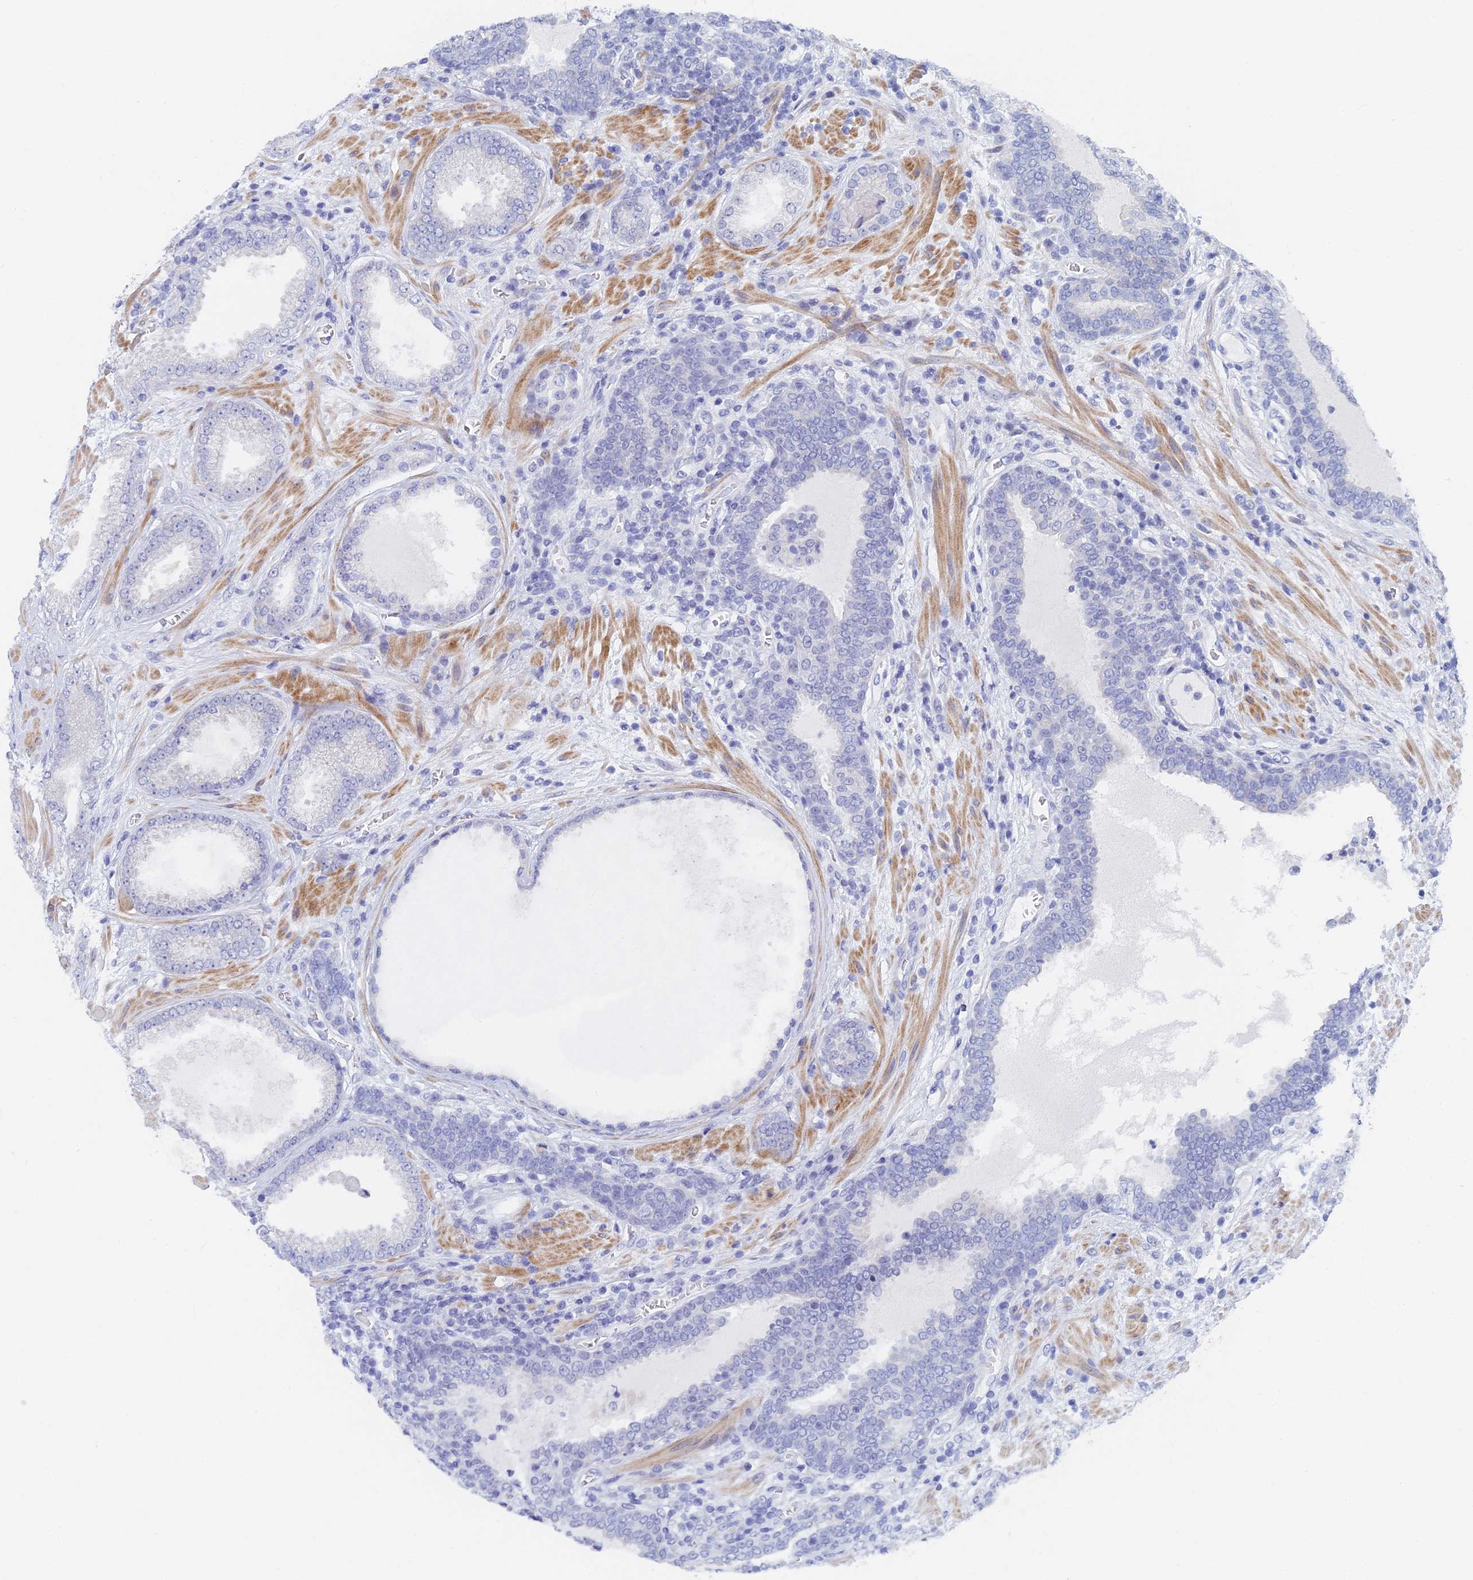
{"staining": {"intensity": "negative", "quantity": "none", "location": "none"}, "tissue": "prostate cancer", "cell_type": "Tumor cells", "image_type": "cancer", "snomed": [{"axis": "morphology", "description": "Adenocarcinoma, Low grade"}, {"axis": "topography", "description": "Prostate"}], "caption": "The photomicrograph demonstrates no significant staining in tumor cells of prostate adenocarcinoma (low-grade).", "gene": "GMNC", "patient": {"sex": "male", "age": 57}}